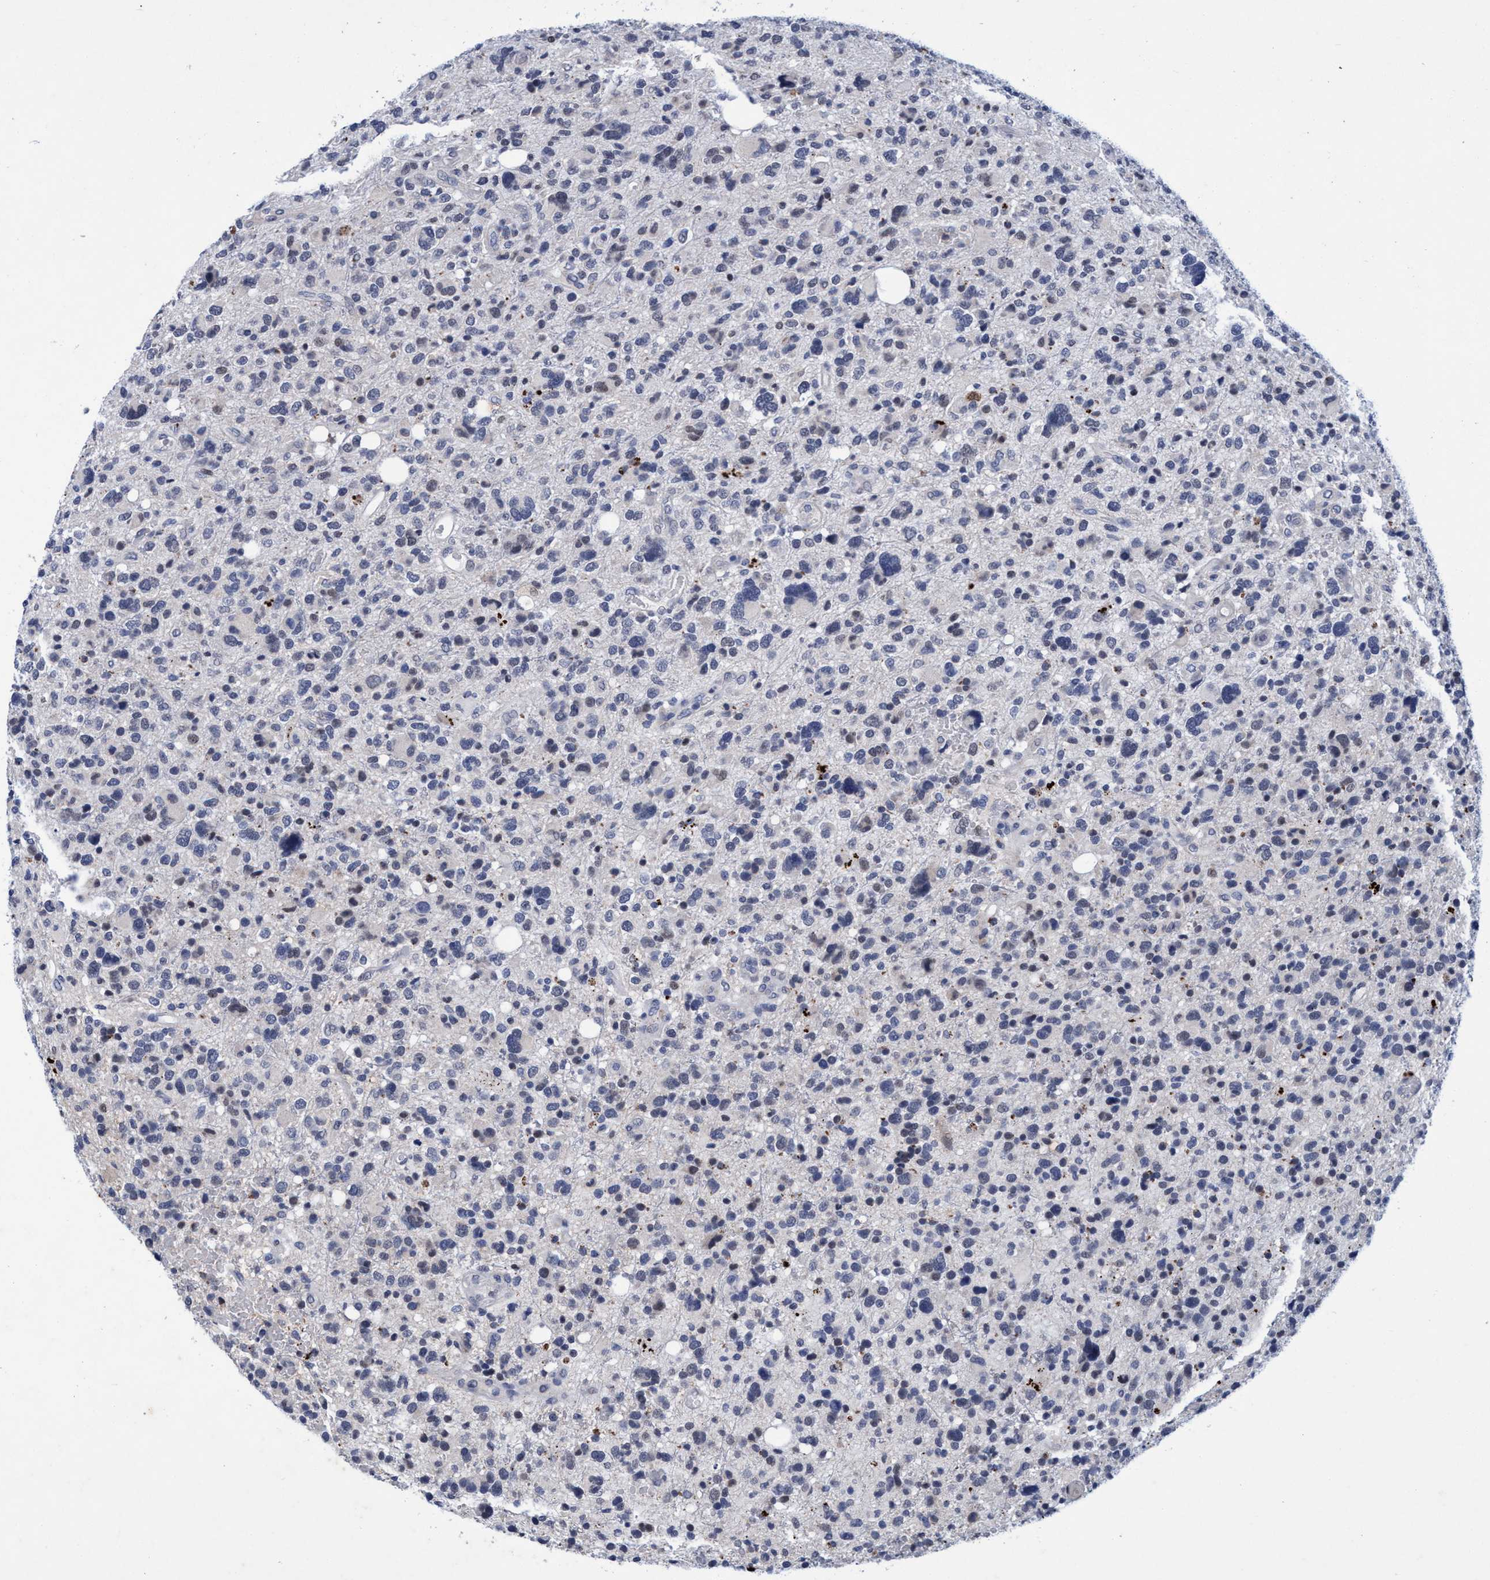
{"staining": {"intensity": "negative", "quantity": "none", "location": "none"}, "tissue": "glioma", "cell_type": "Tumor cells", "image_type": "cancer", "snomed": [{"axis": "morphology", "description": "Glioma, malignant, High grade"}, {"axis": "topography", "description": "Brain"}], "caption": "A photomicrograph of human malignant glioma (high-grade) is negative for staining in tumor cells.", "gene": "GRB14", "patient": {"sex": "male", "age": 48}}